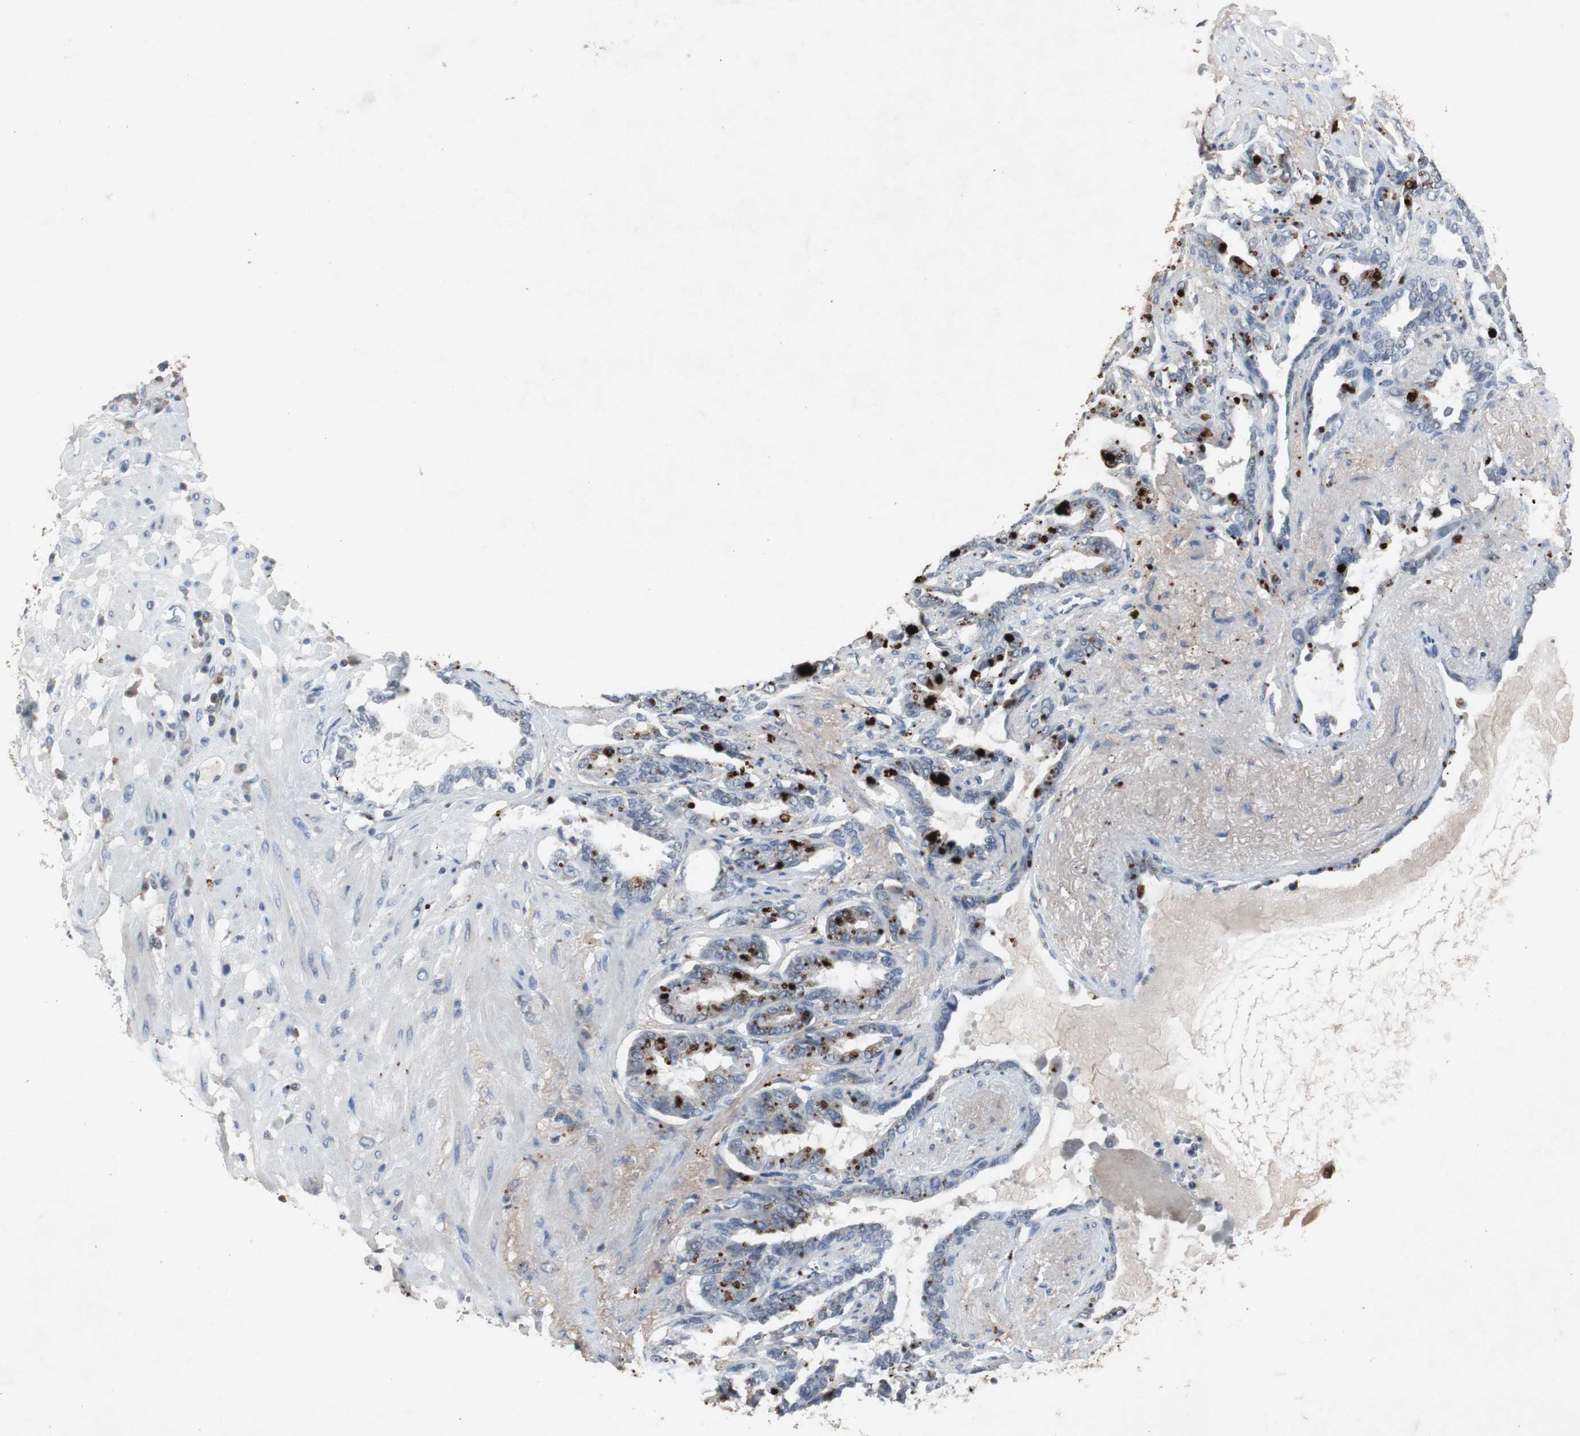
{"staining": {"intensity": "negative", "quantity": "none", "location": "none"}, "tissue": "seminal vesicle", "cell_type": "Glandular cells", "image_type": "normal", "snomed": [{"axis": "morphology", "description": "Normal tissue, NOS"}, {"axis": "topography", "description": "Seminal veicle"}], "caption": "Immunohistochemistry micrograph of unremarkable seminal vesicle: human seminal vesicle stained with DAB (3,3'-diaminobenzidine) shows no significant protein positivity in glandular cells. (Brightfield microscopy of DAB IHC at high magnification).", "gene": "ADNP2", "patient": {"sex": "male", "age": 61}}